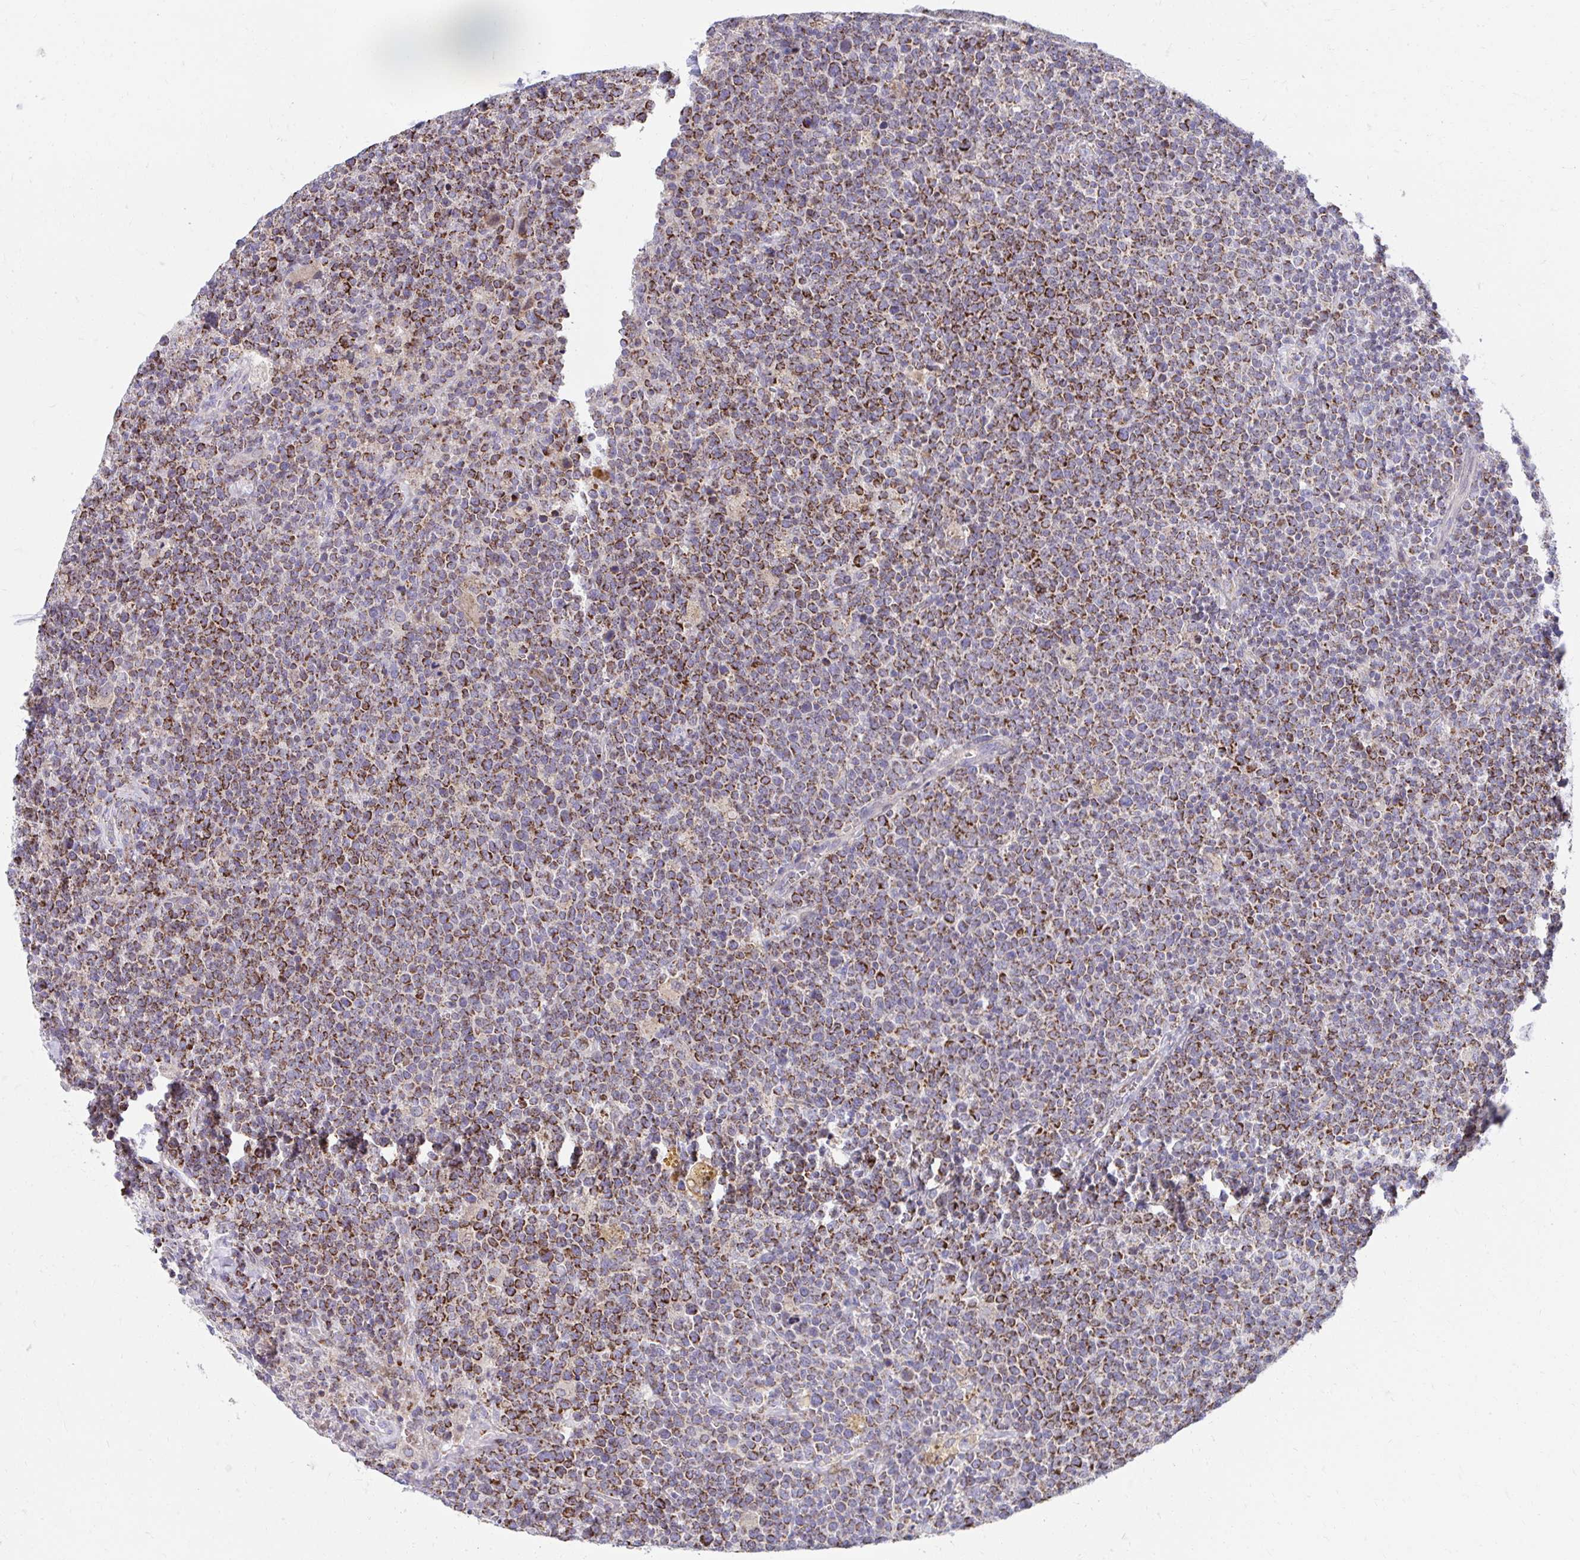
{"staining": {"intensity": "strong", "quantity": "25%-75%", "location": "cytoplasmic/membranous"}, "tissue": "lymphoma", "cell_type": "Tumor cells", "image_type": "cancer", "snomed": [{"axis": "morphology", "description": "Malignant lymphoma, non-Hodgkin's type, High grade"}, {"axis": "topography", "description": "Lymph node"}], "caption": "Protein staining of malignant lymphoma, non-Hodgkin's type (high-grade) tissue displays strong cytoplasmic/membranous staining in approximately 25%-75% of tumor cells.", "gene": "PRRG3", "patient": {"sex": "male", "age": 61}}